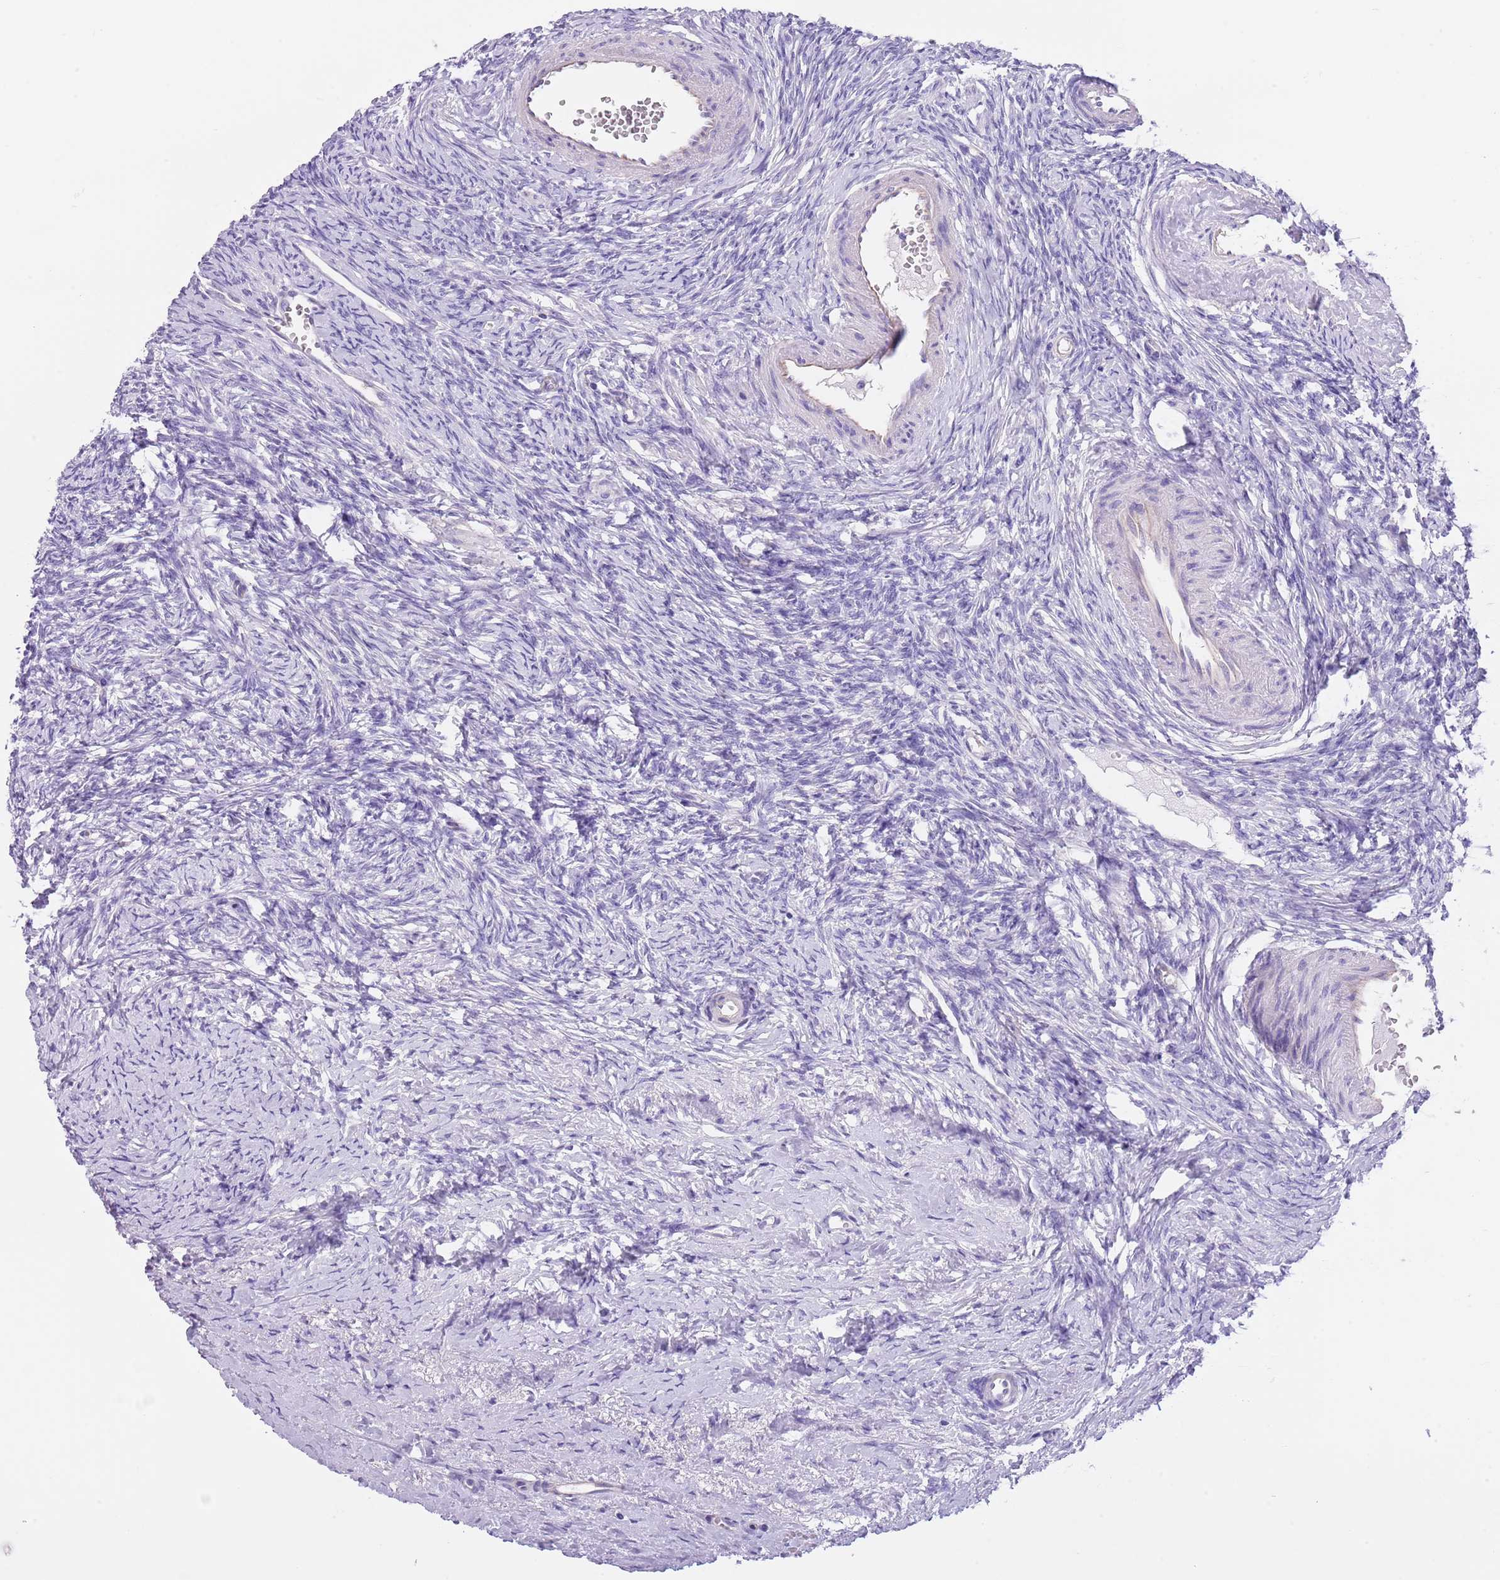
{"staining": {"intensity": "negative", "quantity": "none", "location": "none"}, "tissue": "ovary", "cell_type": "Ovarian stroma cells", "image_type": "normal", "snomed": [{"axis": "morphology", "description": "Normal tissue, NOS"}, {"axis": "morphology", "description": "Developmental malformation"}, {"axis": "topography", "description": "Ovary"}], "caption": "Immunohistochemistry (IHC) photomicrograph of benign human ovary stained for a protein (brown), which reveals no expression in ovarian stroma cells. (Brightfield microscopy of DAB (3,3'-diaminobenzidine) IHC at high magnification).", "gene": "TSGA13", "patient": {"sex": "female", "age": 39}}